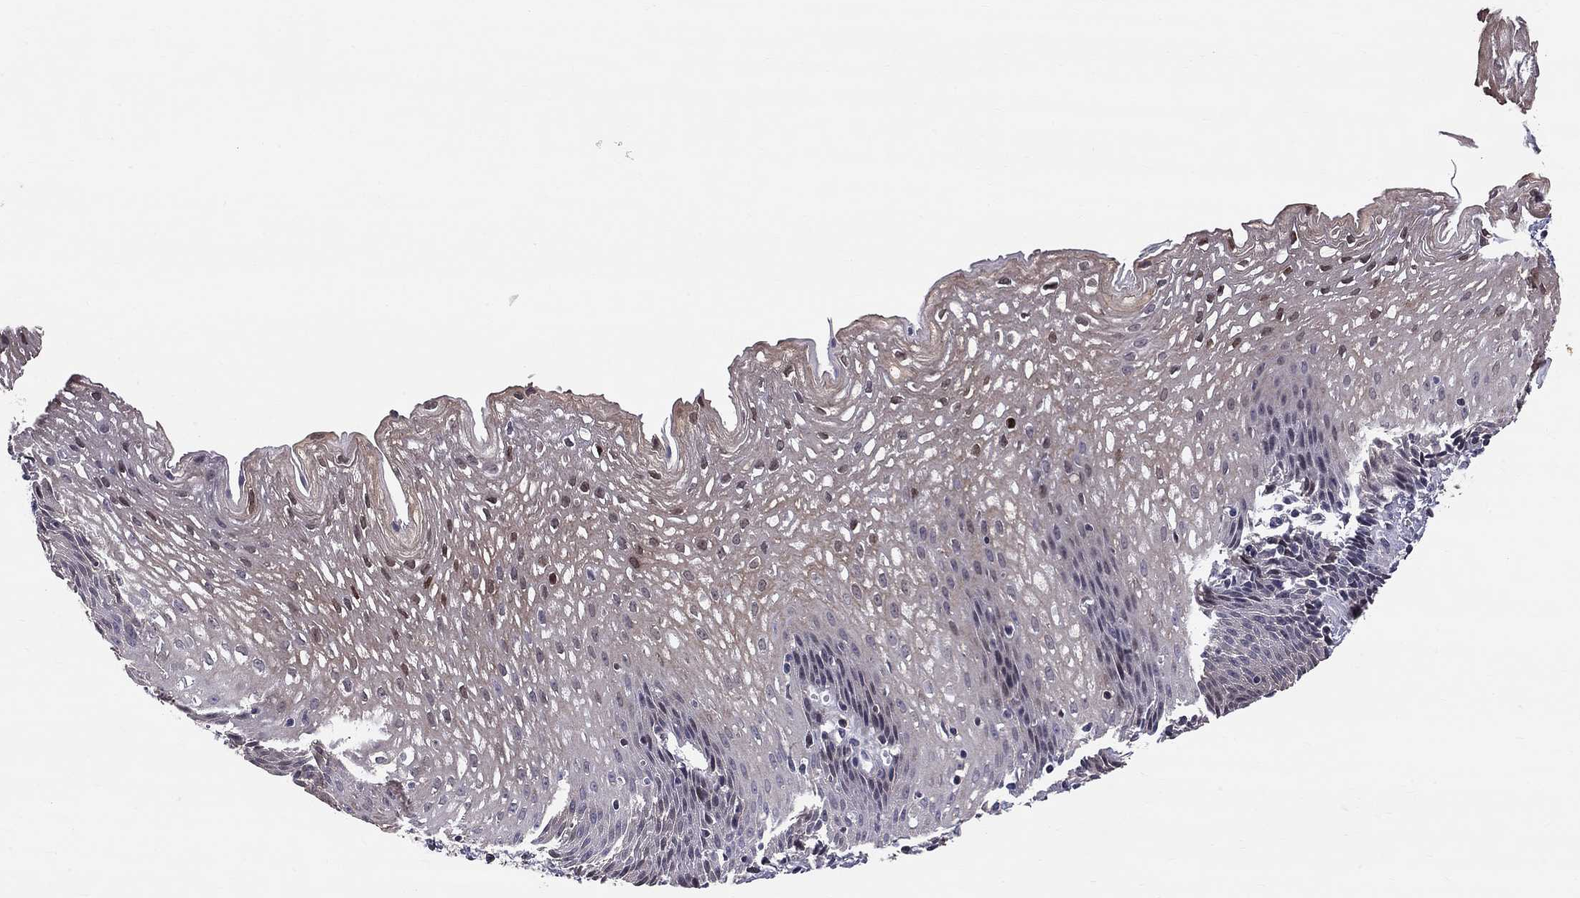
{"staining": {"intensity": "moderate", "quantity": "<25%", "location": "cytoplasmic/membranous,nuclear"}, "tissue": "esophagus", "cell_type": "Squamous epithelial cells", "image_type": "normal", "snomed": [{"axis": "morphology", "description": "Normal tissue, NOS"}, {"axis": "topography", "description": "Esophagus"}], "caption": "Protein positivity by immunohistochemistry shows moderate cytoplasmic/membranous,nuclear staining in about <25% of squamous epithelial cells in normal esophagus.", "gene": "GJB4", "patient": {"sex": "female", "age": 64}}